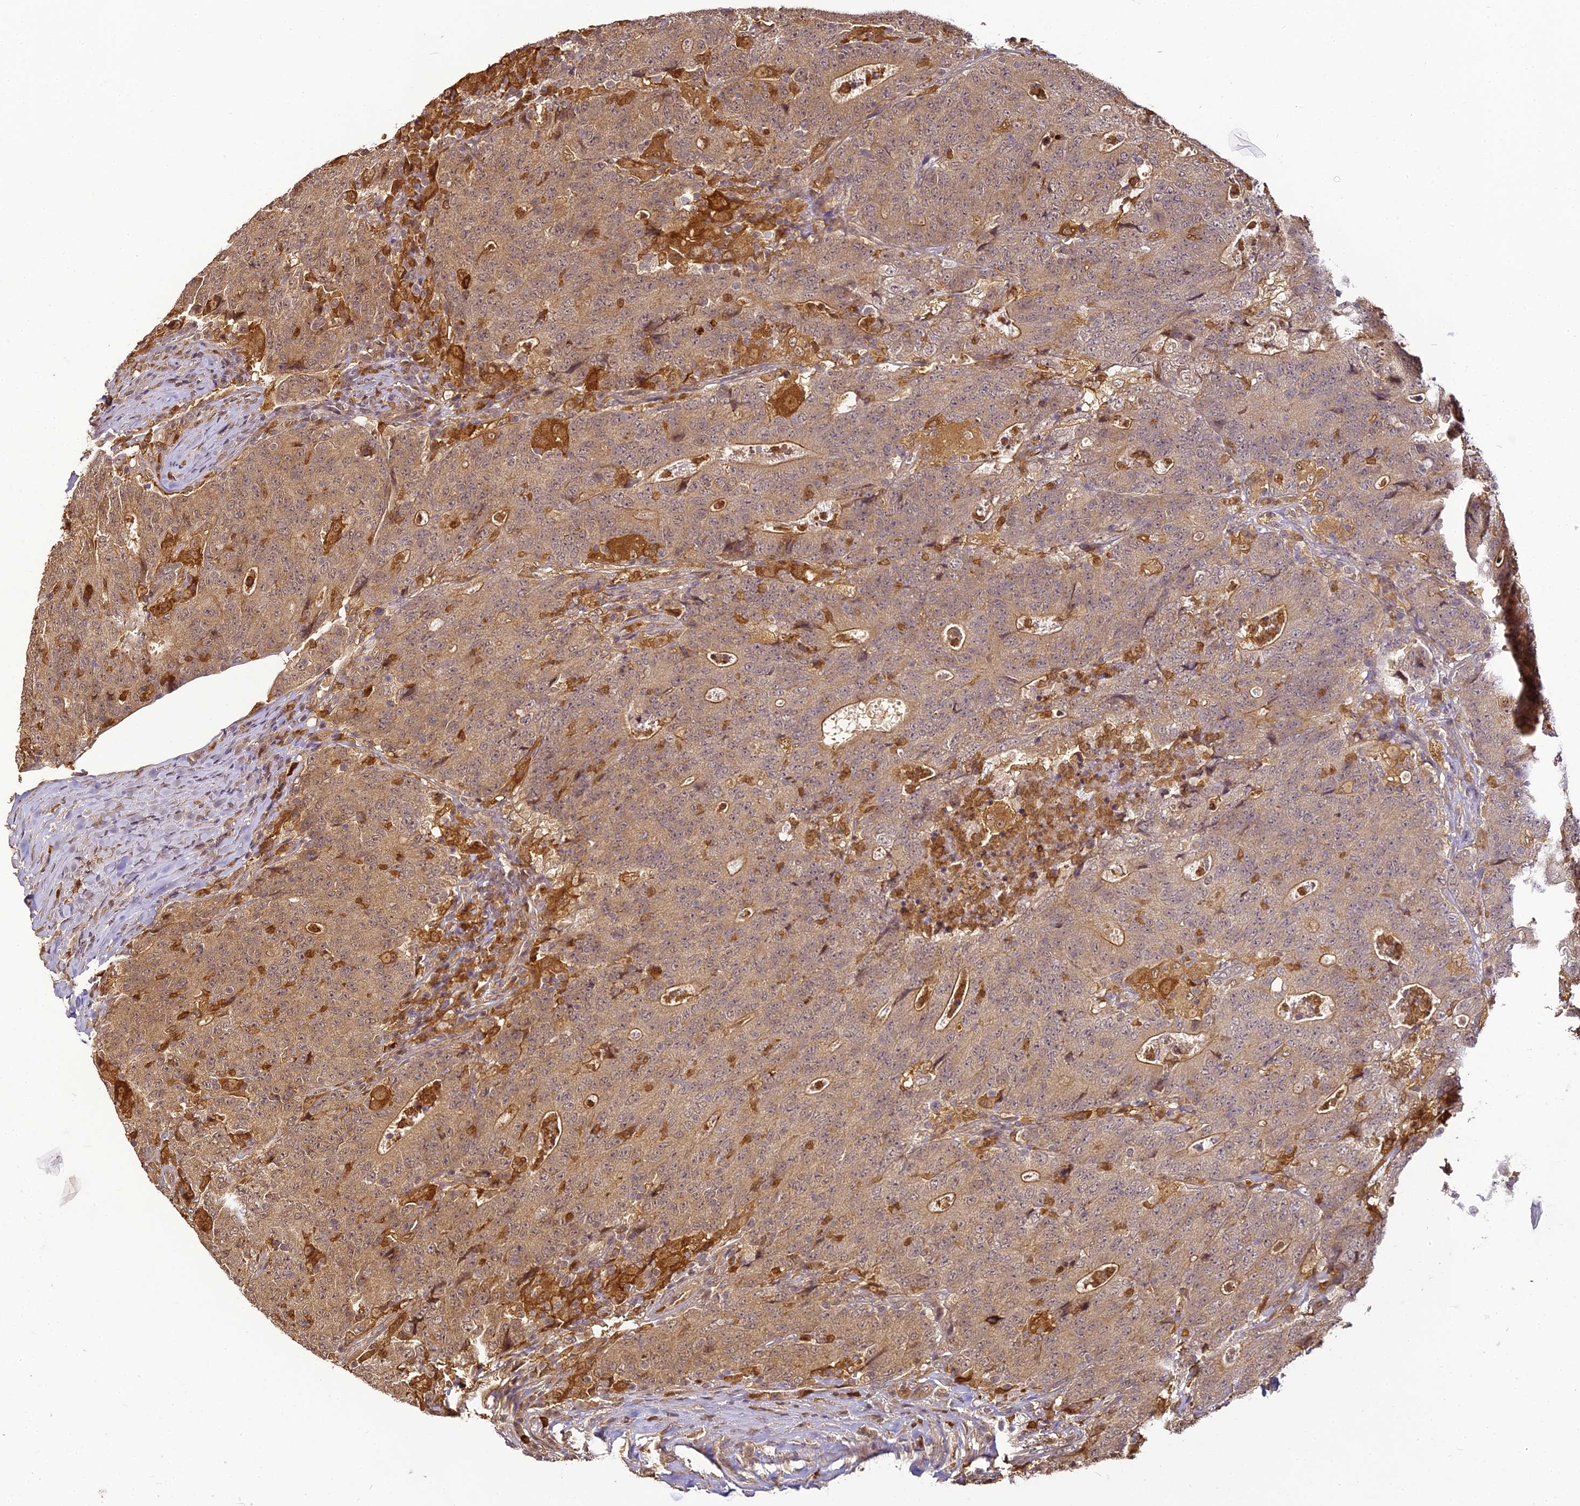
{"staining": {"intensity": "moderate", "quantity": "25%-75%", "location": "cytoplasmic/membranous"}, "tissue": "colorectal cancer", "cell_type": "Tumor cells", "image_type": "cancer", "snomed": [{"axis": "morphology", "description": "Adenocarcinoma, NOS"}, {"axis": "topography", "description": "Colon"}], "caption": "Immunohistochemical staining of human colorectal cancer (adenocarcinoma) shows moderate cytoplasmic/membranous protein positivity in approximately 25%-75% of tumor cells.", "gene": "BCDIN3D", "patient": {"sex": "female", "age": 75}}